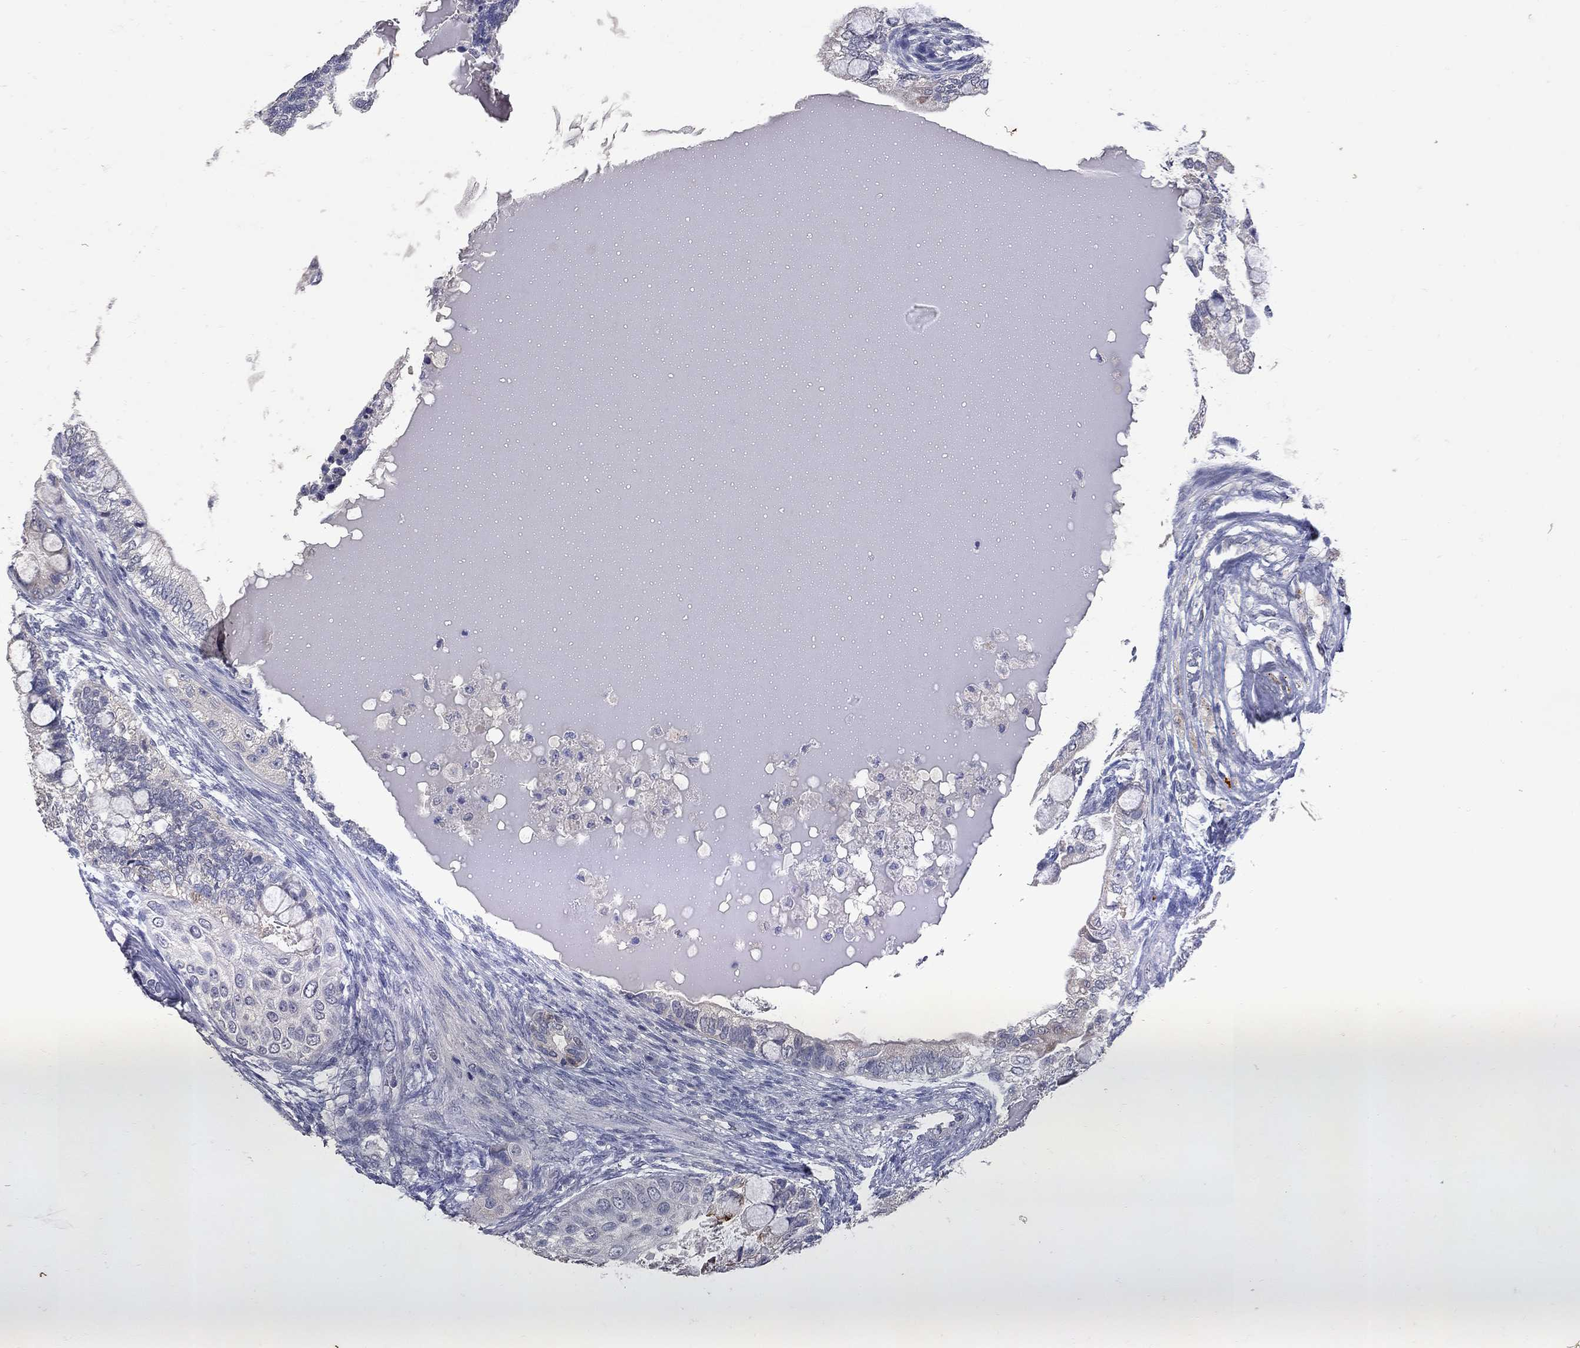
{"staining": {"intensity": "negative", "quantity": "none", "location": "none"}, "tissue": "testis cancer", "cell_type": "Tumor cells", "image_type": "cancer", "snomed": [{"axis": "morphology", "description": "Seminoma, NOS"}, {"axis": "morphology", "description": "Carcinoma, Embryonal, NOS"}, {"axis": "topography", "description": "Testis"}], "caption": "Testis cancer stained for a protein using immunohistochemistry demonstrates no expression tumor cells.", "gene": "NOS2", "patient": {"sex": "male", "age": 41}}